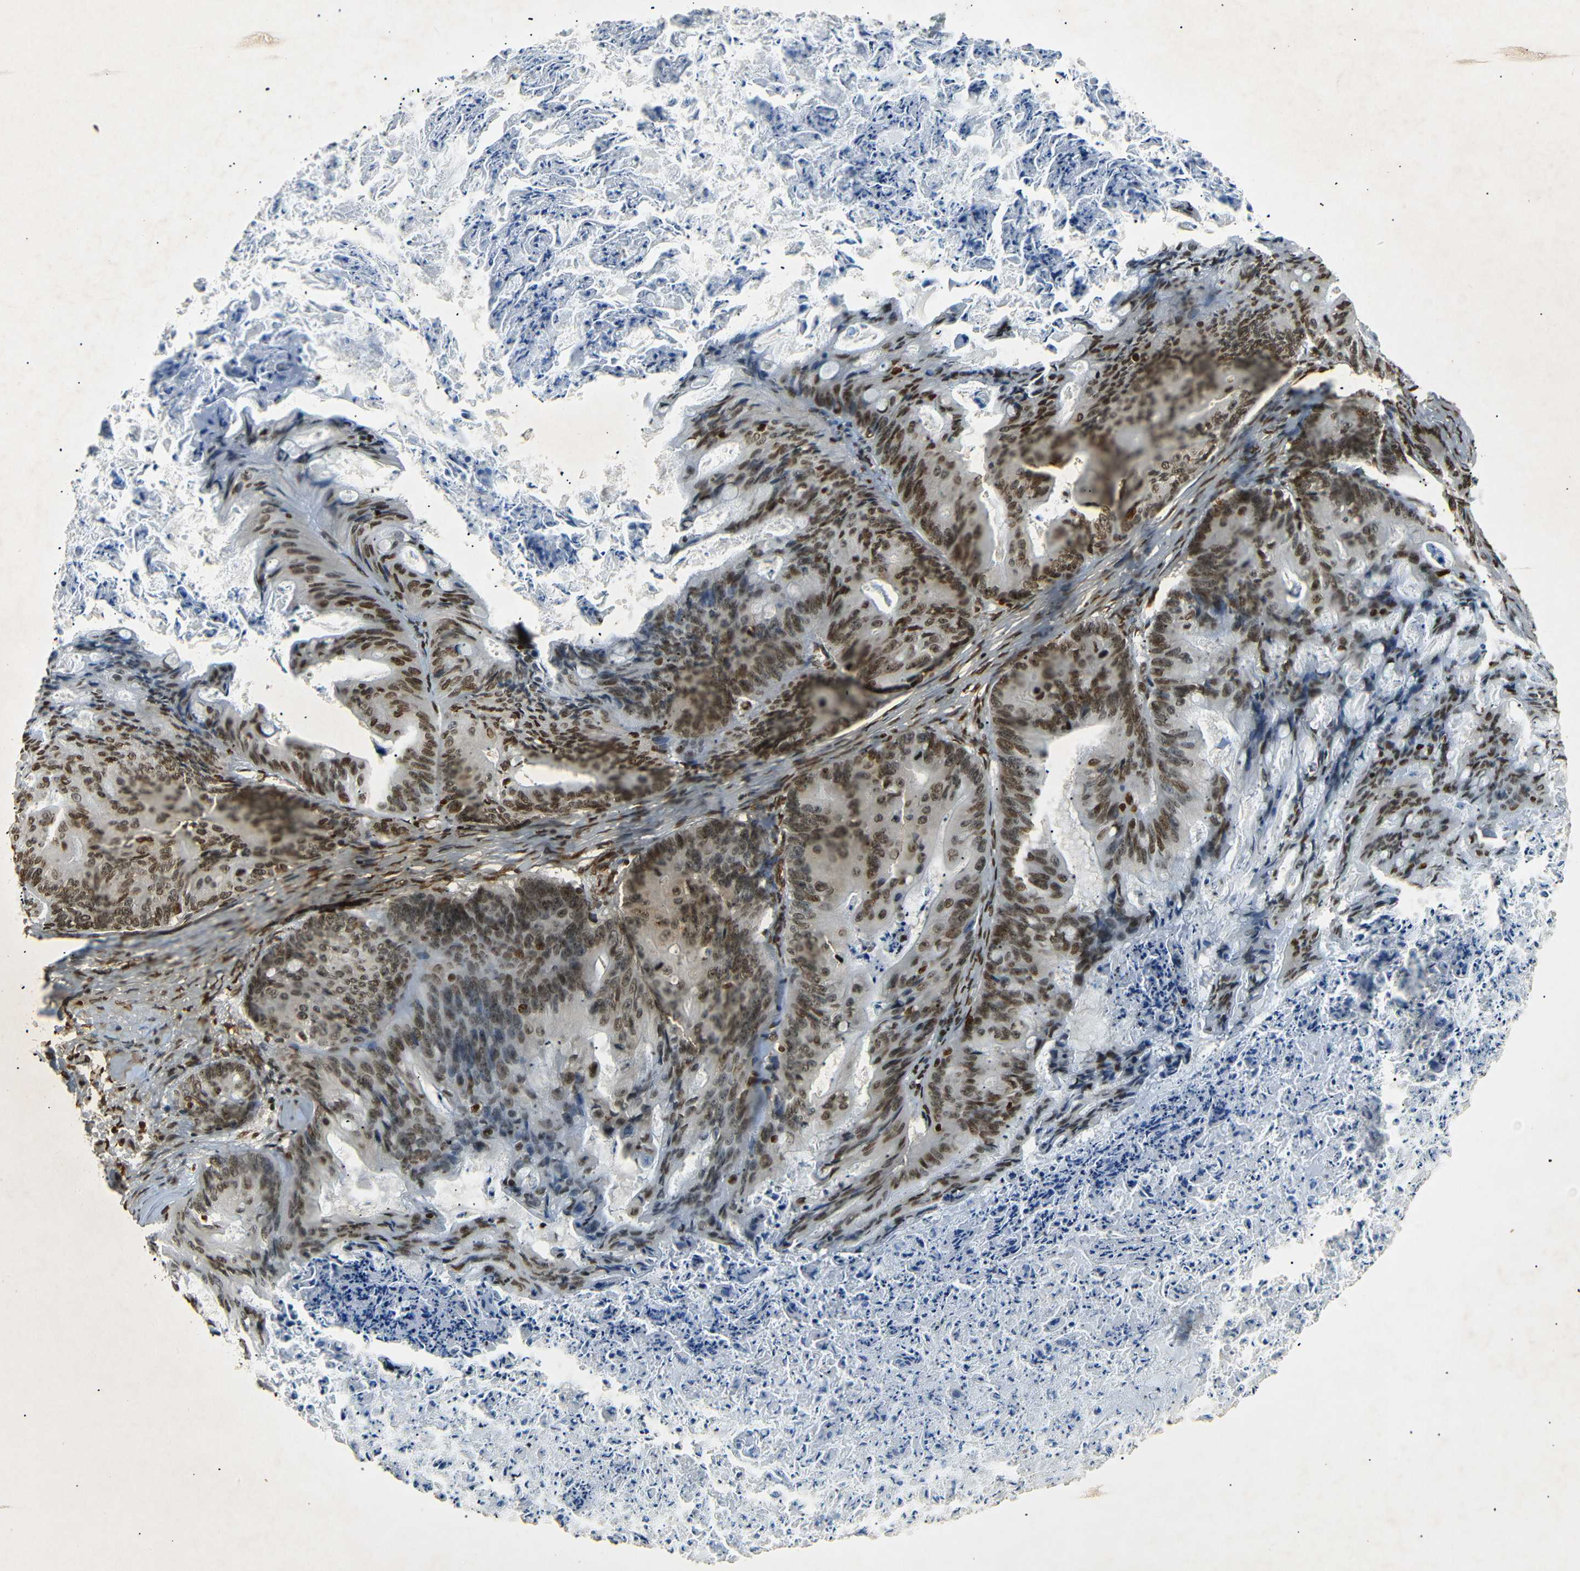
{"staining": {"intensity": "moderate", "quantity": ">75%", "location": "nuclear"}, "tissue": "ovarian cancer", "cell_type": "Tumor cells", "image_type": "cancer", "snomed": [{"axis": "morphology", "description": "Cystadenocarcinoma, mucinous, NOS"}, {"axis": "topography", "description": "Ovary"}], "caption": "Protein positivity by immunohistochemistry (IHC) exhibits moderate nuclear positivity in about >75% of tumor cells in ovarian cancer (mucinous cystadenocarcinoma). The staining was performed using DAB, with brown indicating positive protein expression. Nuclei are stained blue with hematoxylin.", "gene": "HMGN1", "patient": {"sex": "female", "age": 36}}